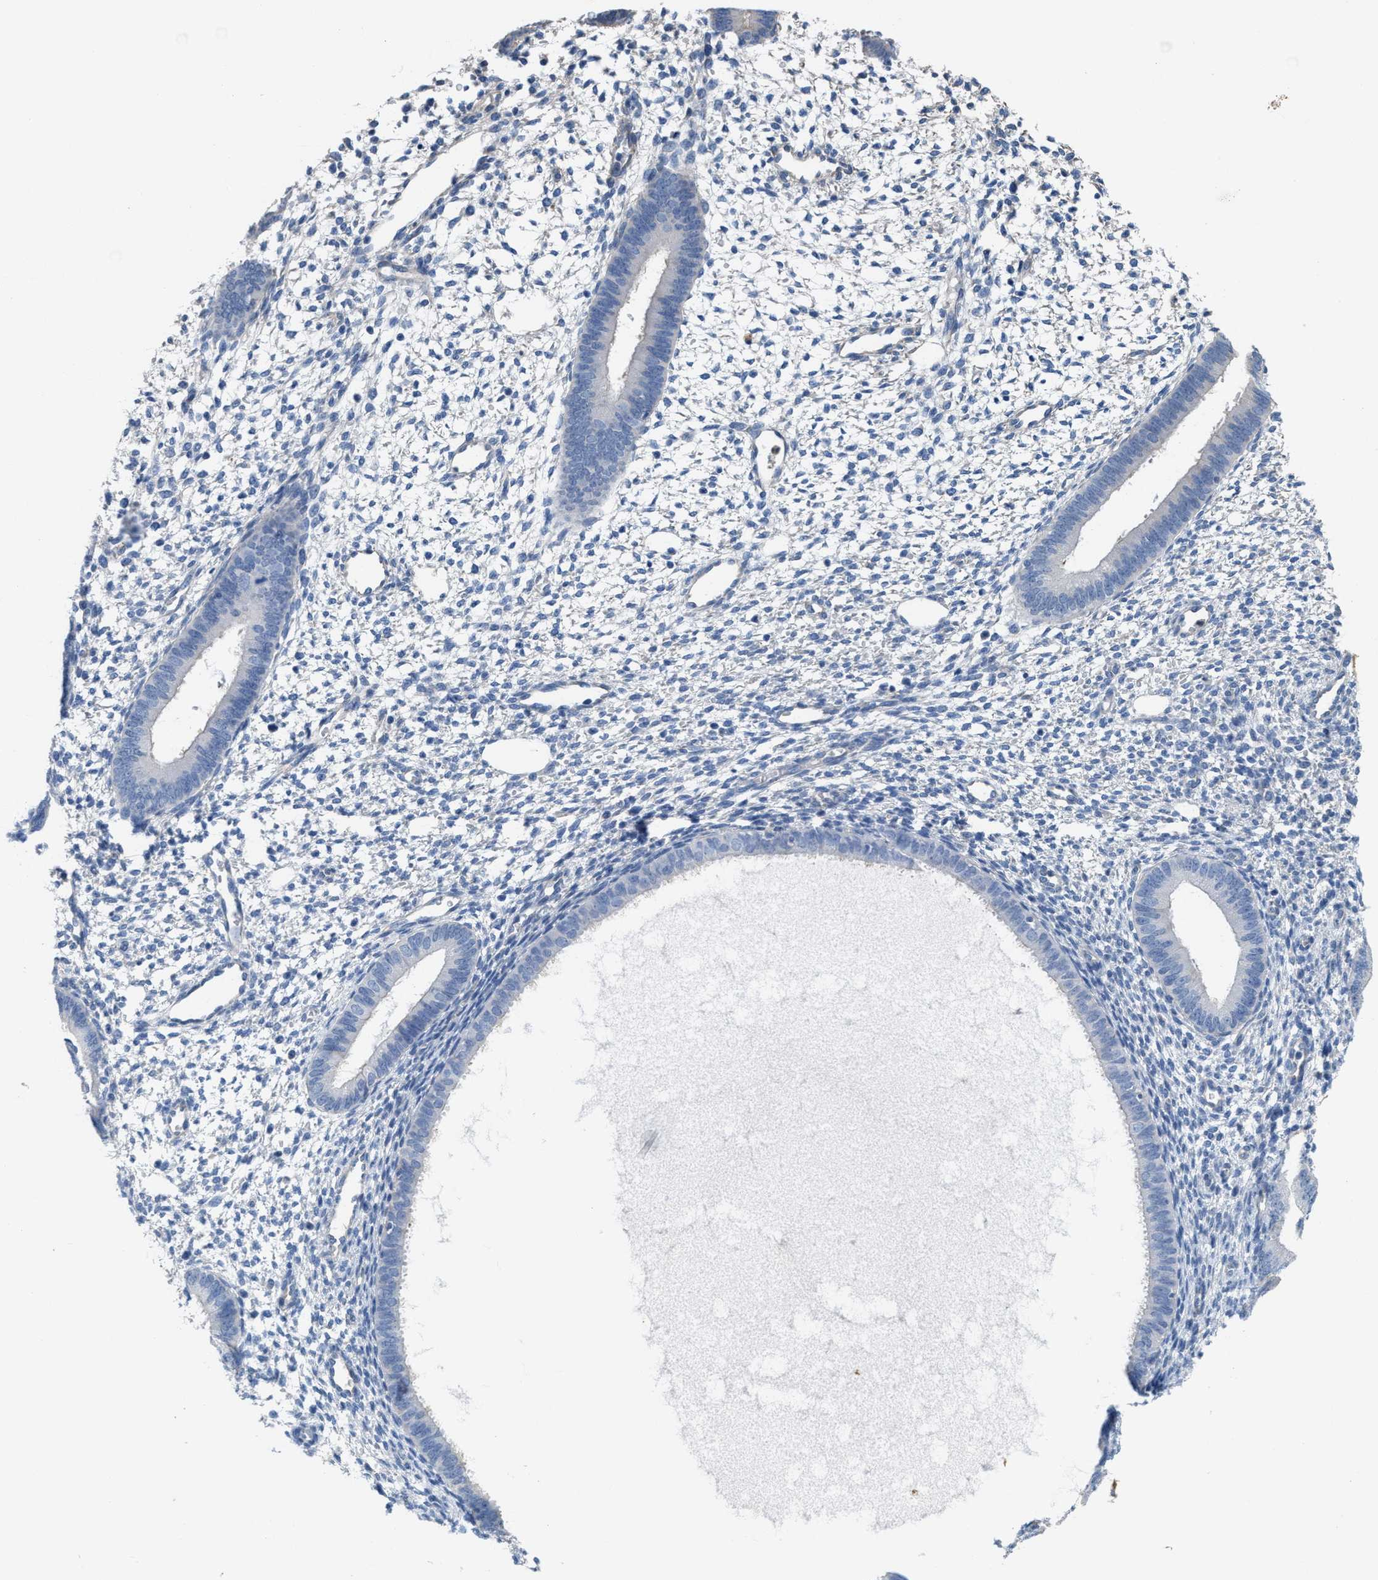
{"staining": {"intensity": "negative", "quantity": "none", "location": "none"}, "tissue": "endometrium", "cell_type": "Cells in endometrial stroma", "image_type": "normal", "snomed": [{"axis": "morphology", "description": "Normal tissue, NOS"}, {"axis": "topography", "description": "Endometrium"}], "caption": "Immunohistochemistry (IHC) micrograph of unremarkable endometrium stained for a protein (brown), which exhibits no positivity in cells in endometrial stroma. (IHC, brightfield microscopy, high magnification).", "gene": "CPA2", "patient": {"sex": "female", "age": 46}}